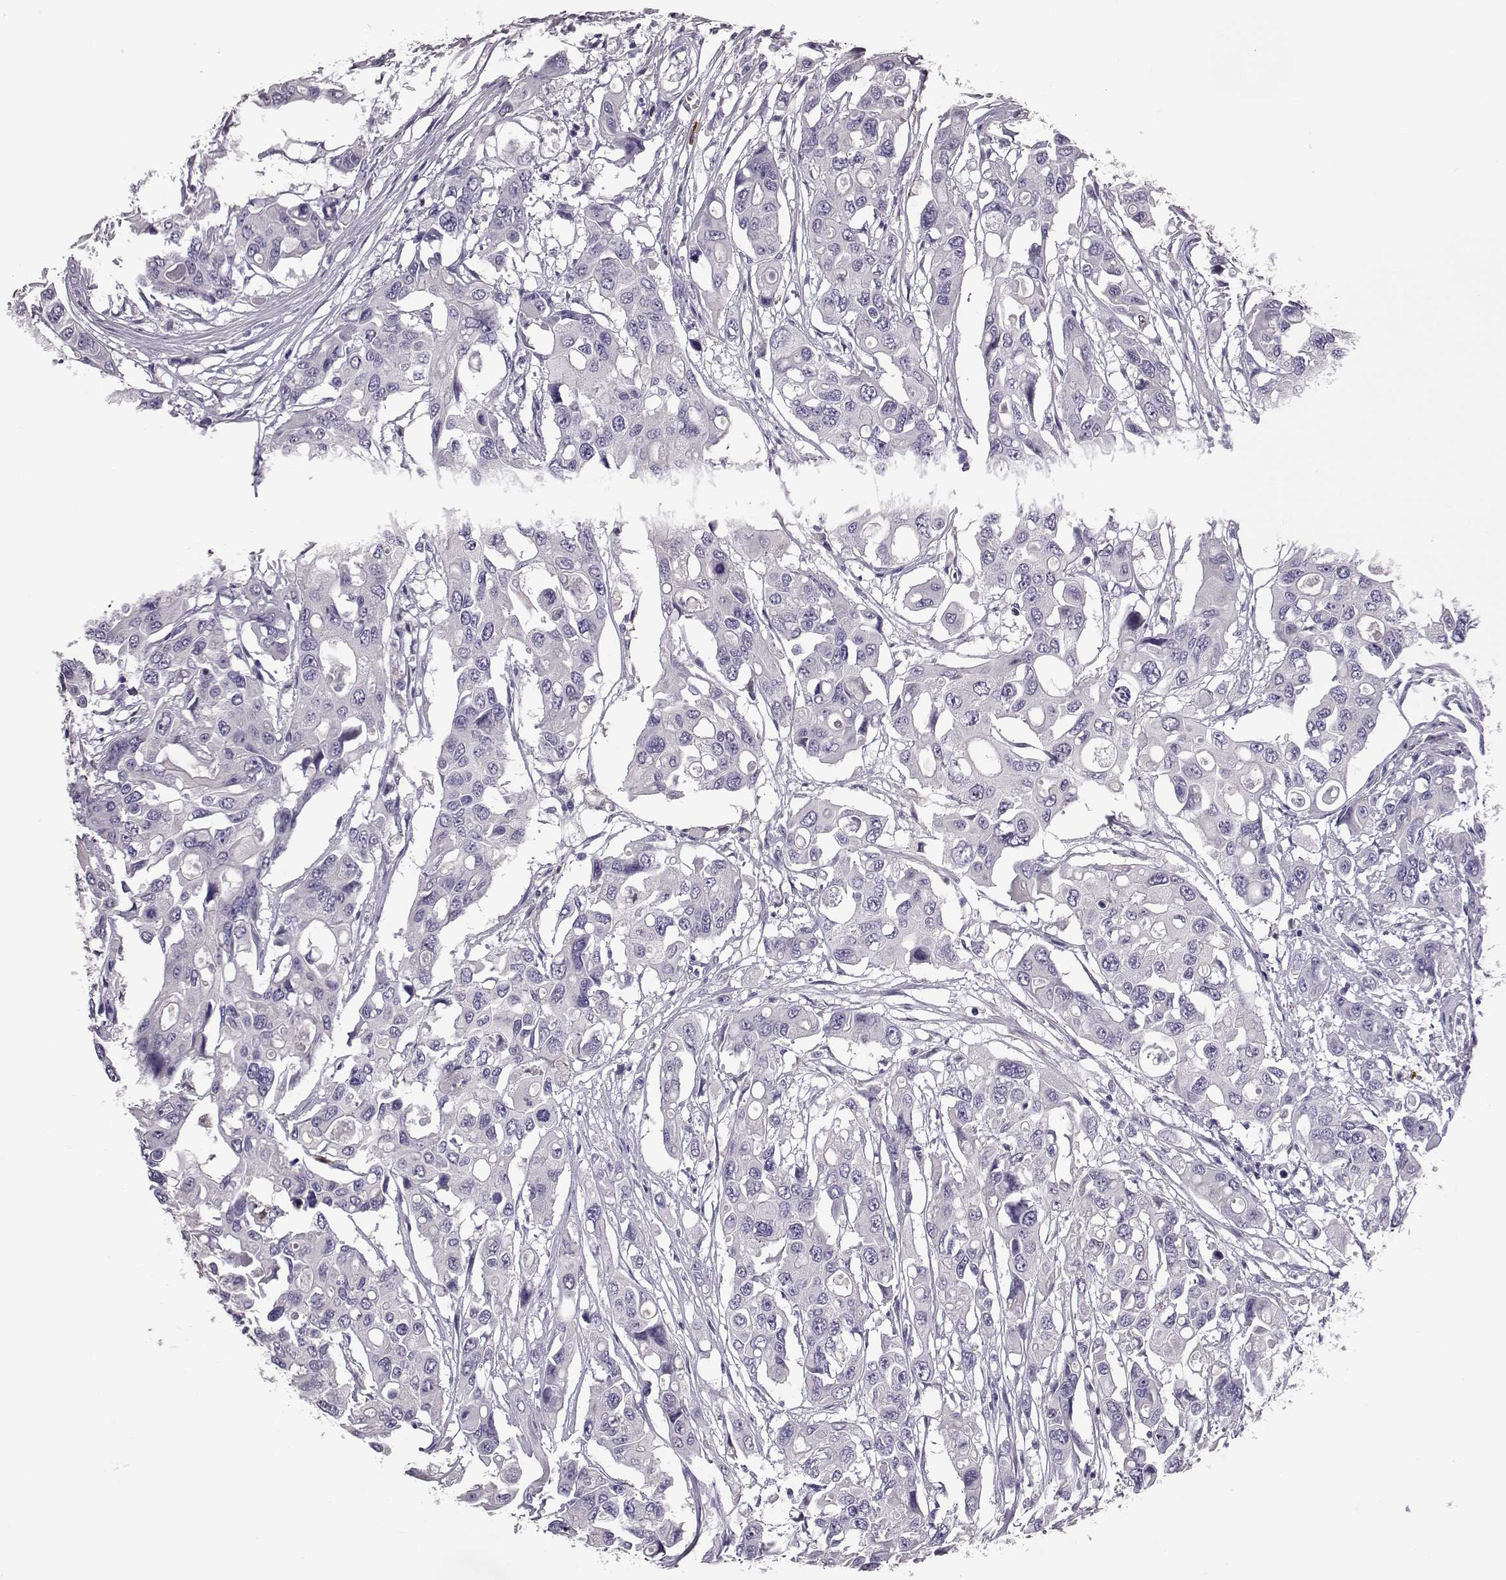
{"staining": {"intensity": "negative", "quantity": "none", "location": "none"}, "tissue": "colorectal cancer", "cell_type": "Tumor cells", "image_type": "cancer", "snomed": [{"axis": "morphology", "description": "Adenocarcinoma, NOS"}, {"axis": "topography", "description": "Colon"}], "caption": "DAB (3,3'-diaminobenzidine) immunohistochemical staining of human colorectal adenocarcinoma exhibits no significant positivity in tumor cells.", "gene": "ADGRG5", "patient": {"sex": "male", "age": 77}}